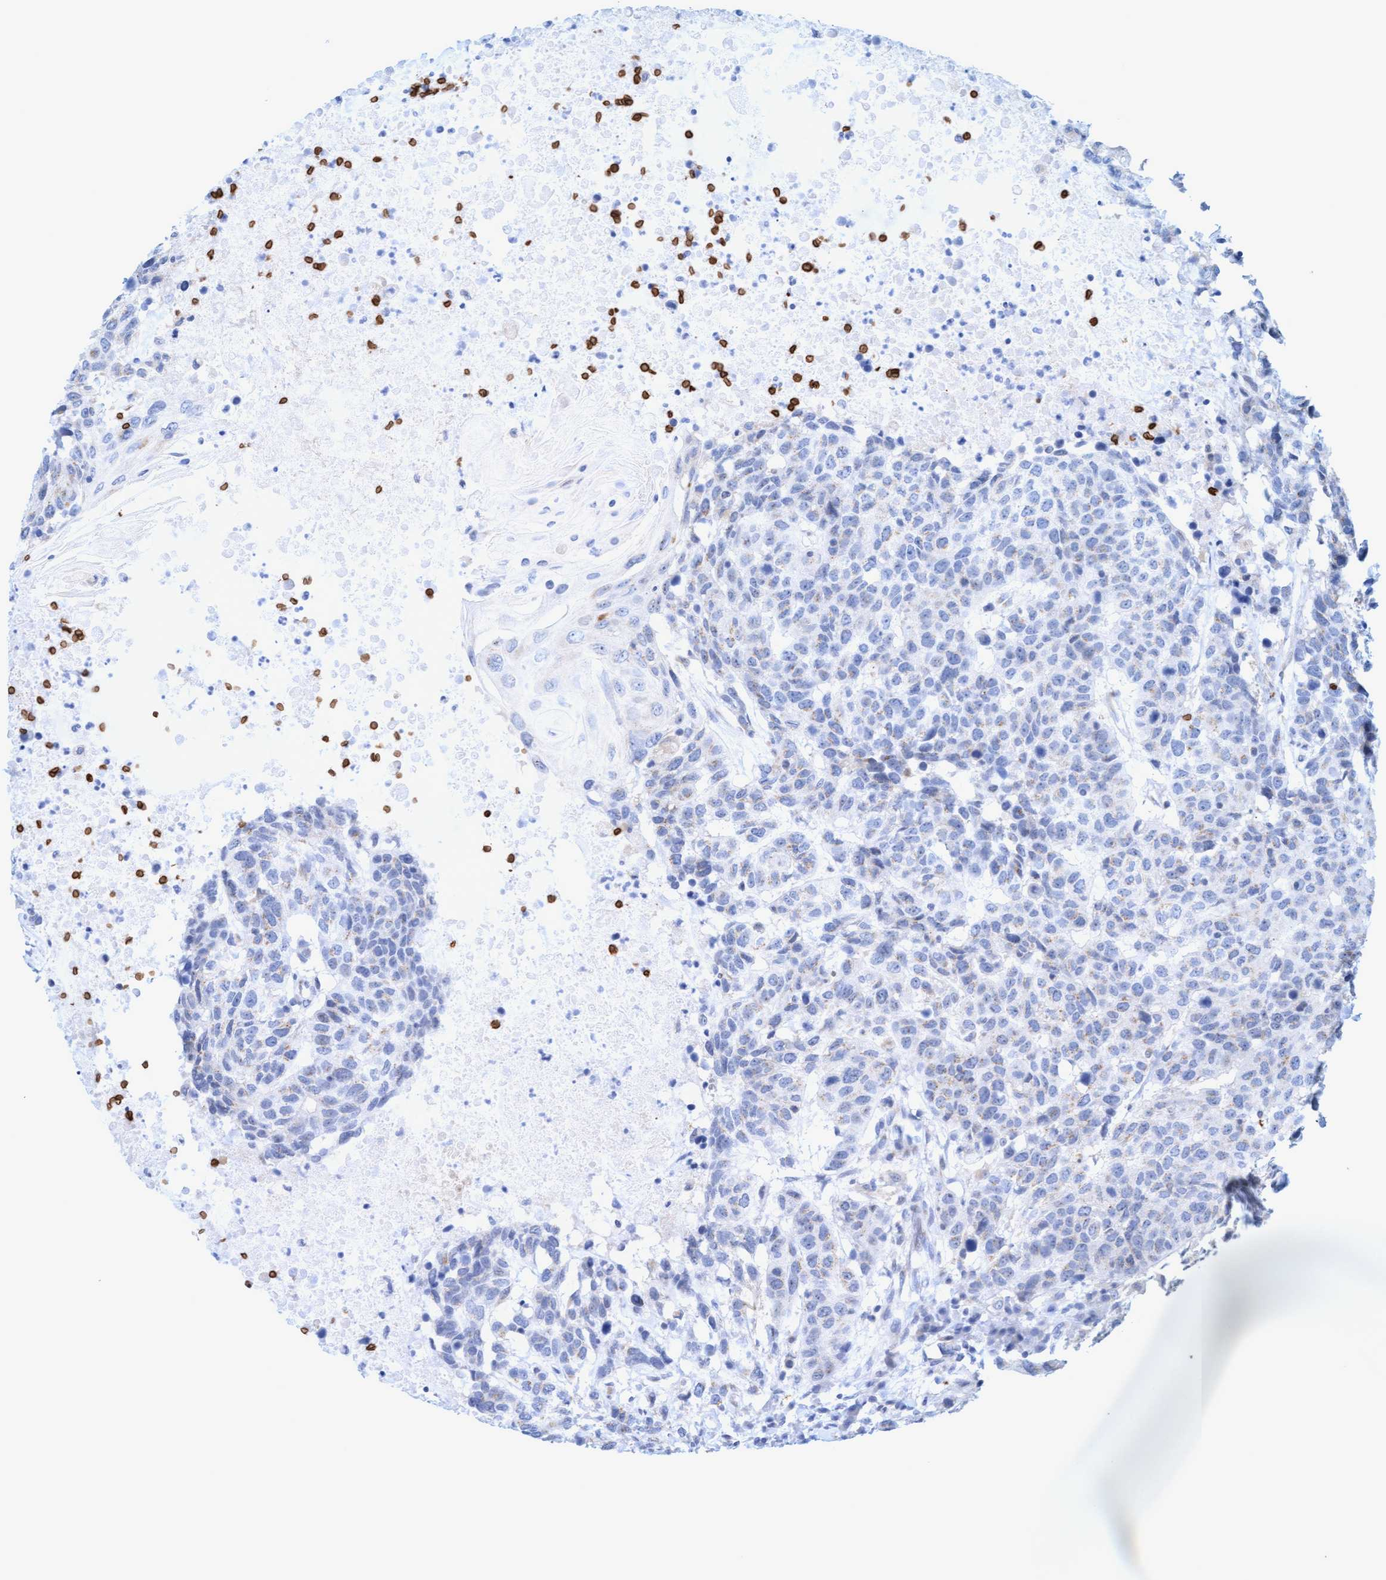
{"staining": {"intensity": "negative", "quantity": "none", "location": "none"}, "tissue": "head and neck cancer", "cell_type": "Tumor cells", "image_type": "cancer", "snomed": [{"axis": "morphology", "description": "Squamous cell carcinoma, NOS"}, {"axis": "topography", "description": "Head-Neck"}], "caption": "Photomicrograph shows no significant protein expression in tumor cells of squamous cell carcinoma (head and neck).", "gene": "SPEM2", "patient": {"sex": "male", "age": 66}}